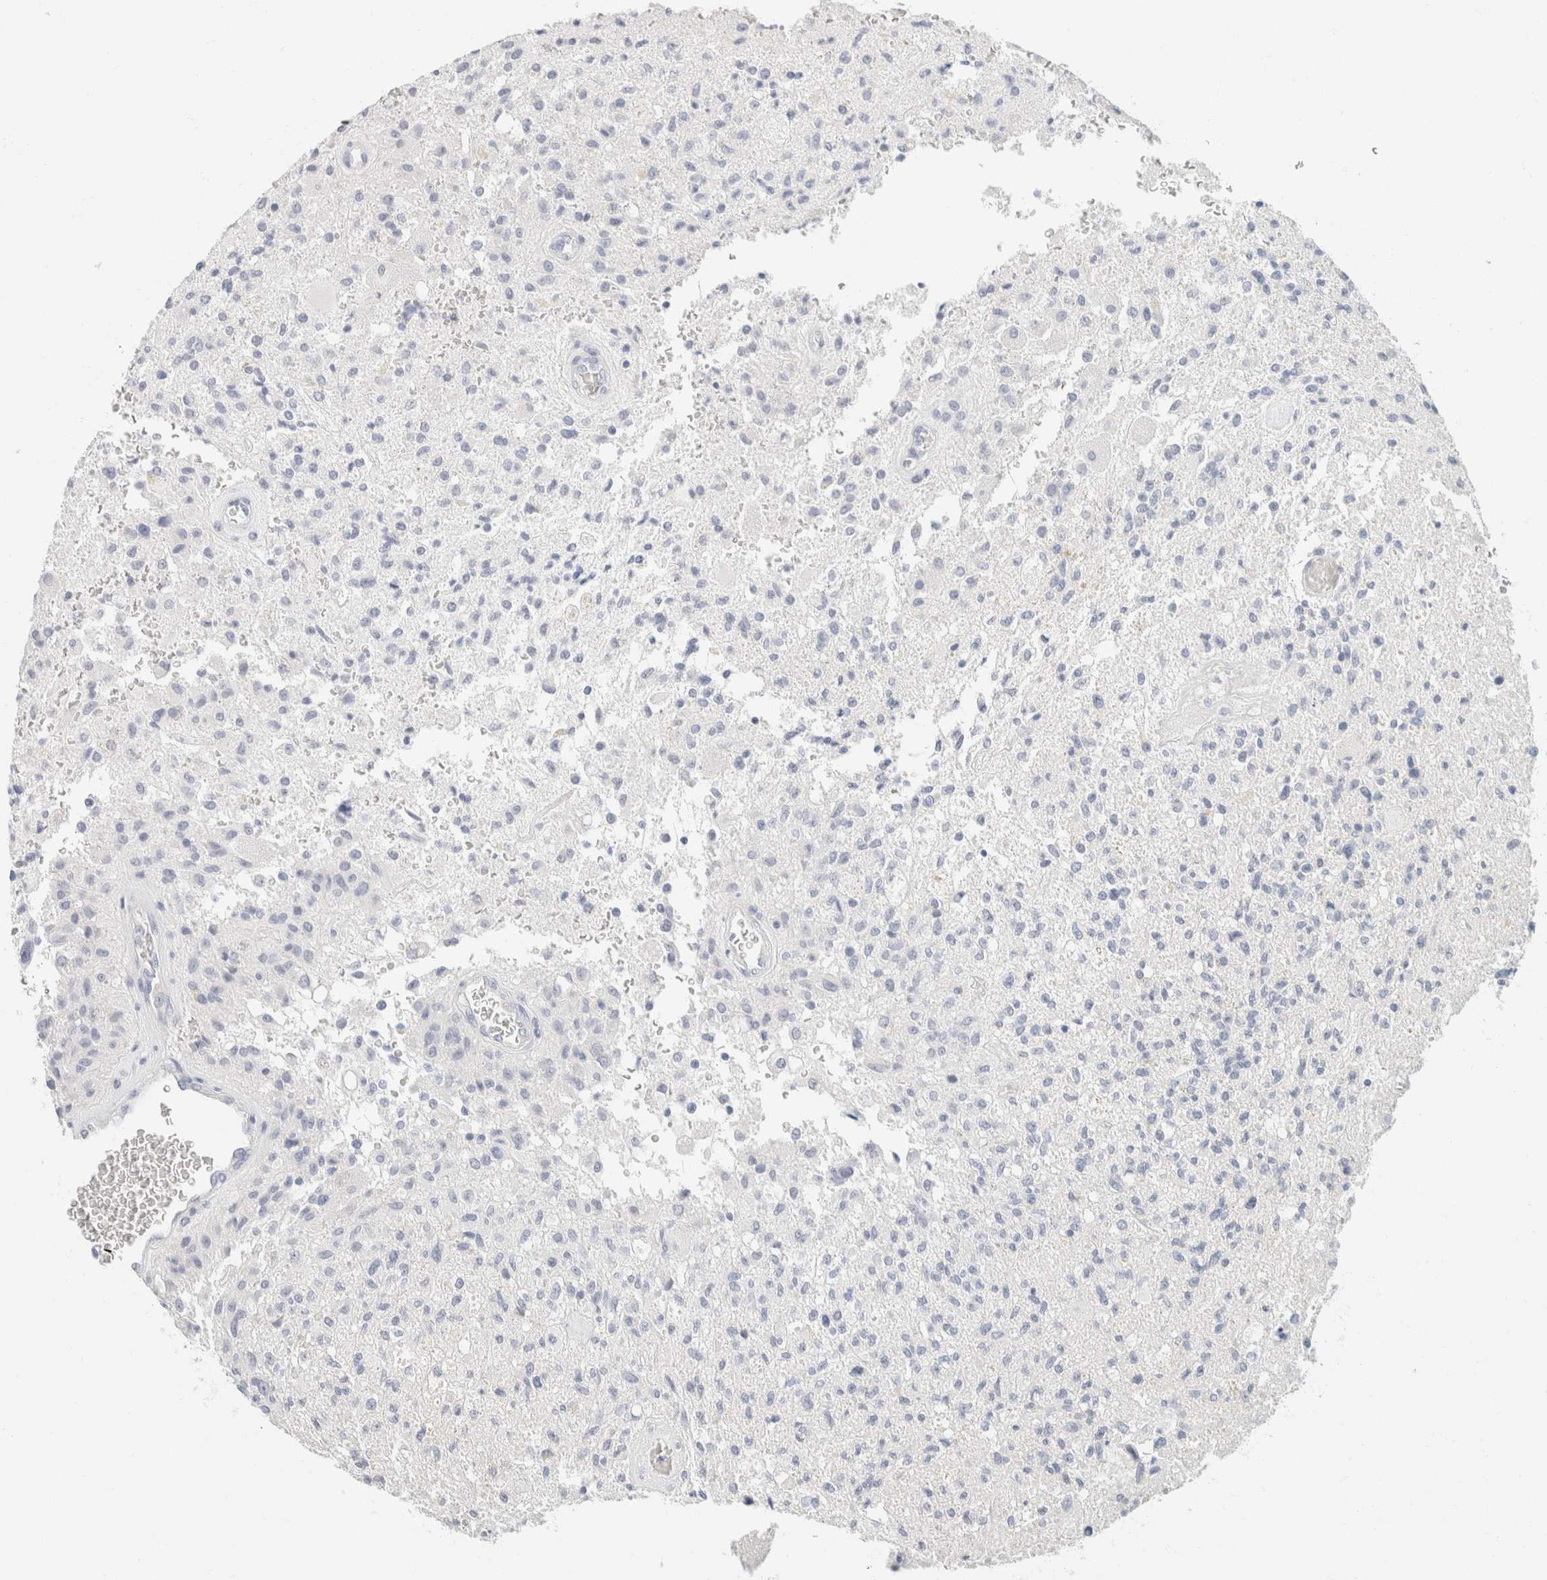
{"staining": {"intensity": "negative", "quantity": "none", "location": "none"}, "tissue": "glioma", "cell_type": "Tumor cells", "image_type": "cancer", "snomed": [{"axis": "morphology", "description": "Normal tissue, NOS"}, {"axis": "morphology", "description": "Glioma, malignant, High grade"}, {"axis": "topography", "description": "Cerebral cortex"}], "caption": "Immunohistochemistry of malignant glioma (high-grade) exhibits no staining in tumor cells.", "gene": "KRT20", "patient": {"sex": "male", "age": 77}}